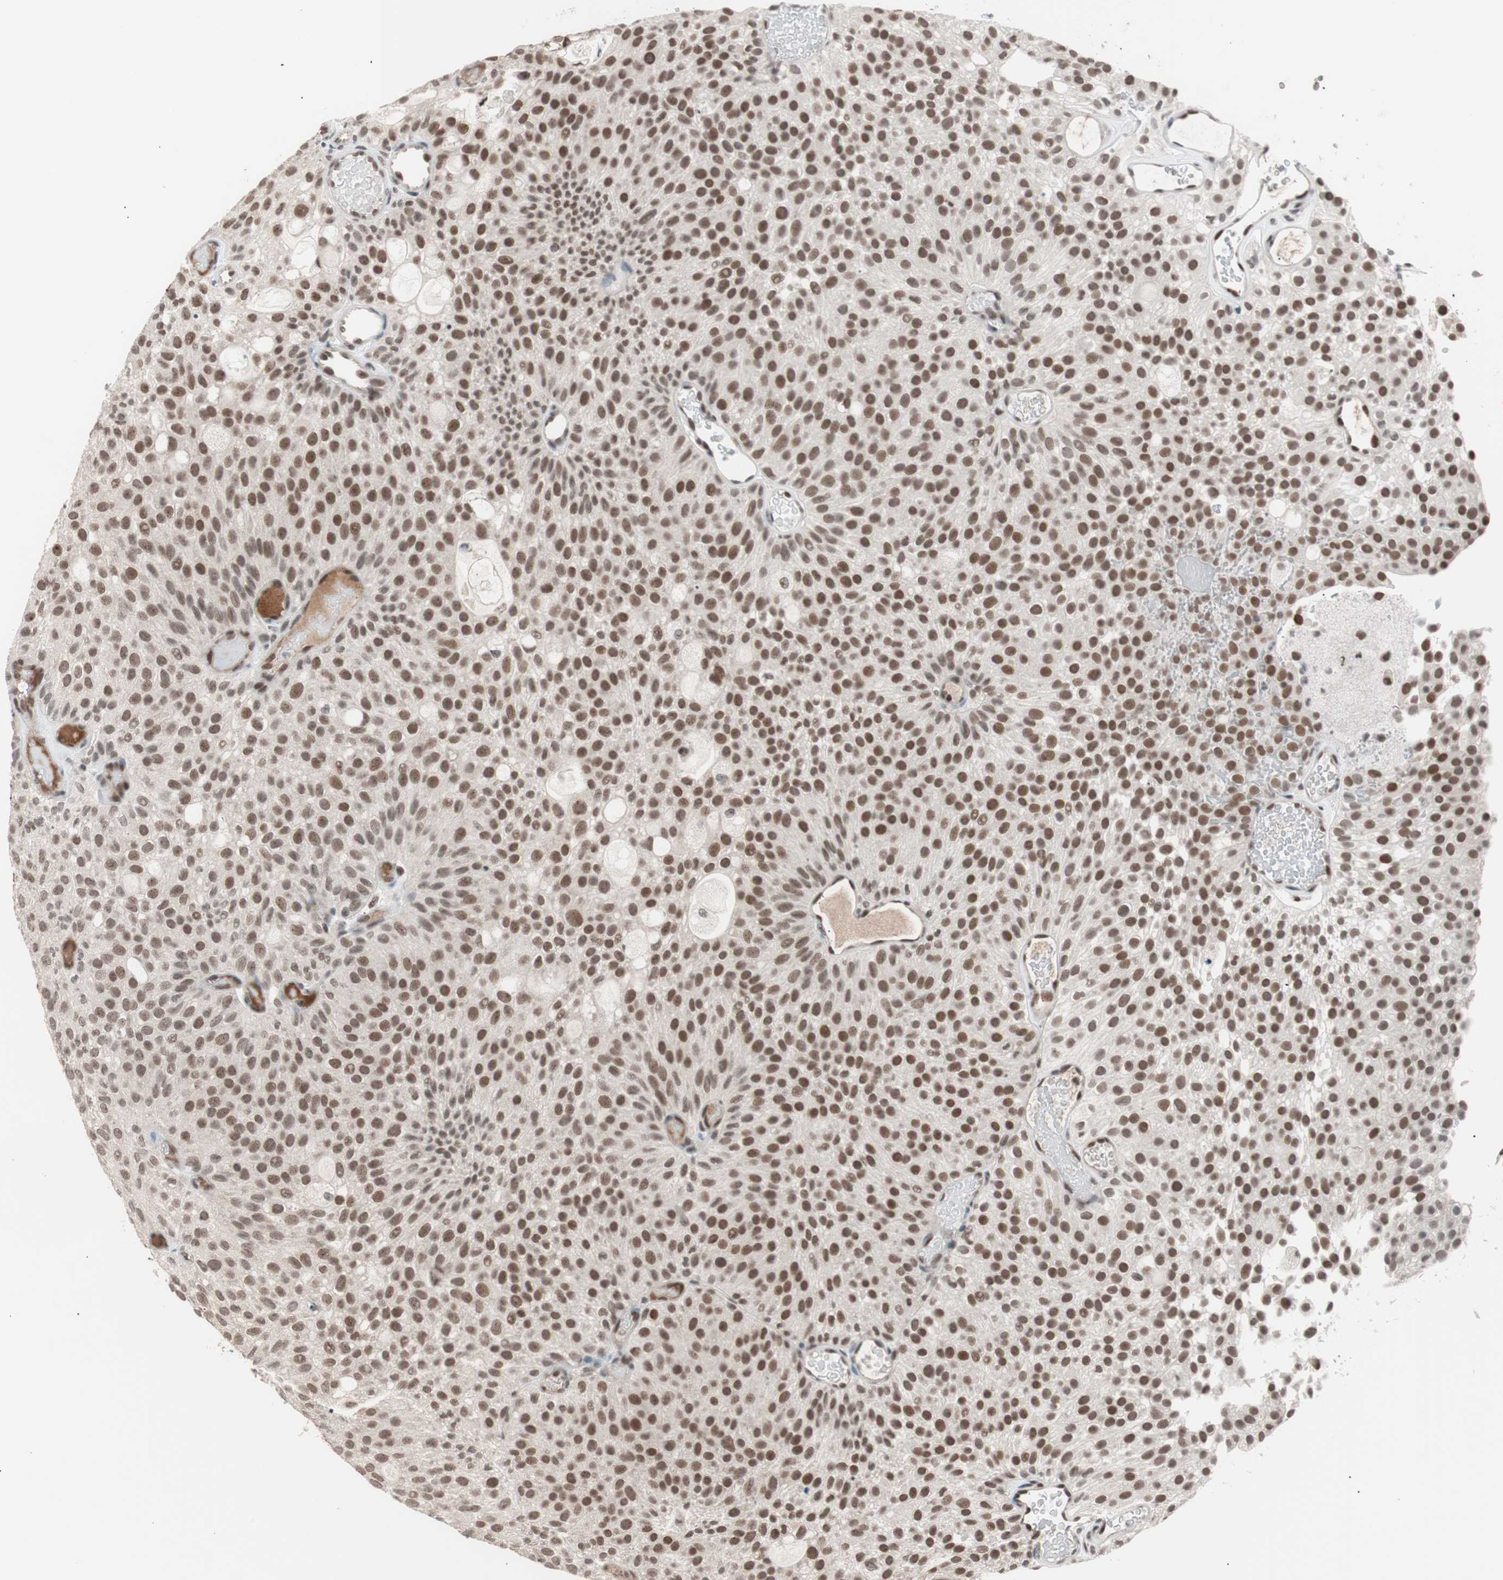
{"staining": {"intensity": "moderate", "quantity": ">75%", "location": "nuclear"}, "tissue": "urothelial cancer", "cell_type": "Tumor cells", "image_type": "cancer", "snomed": [{"axis": "morphology", "description": "Urothelial carcinoma, Low grade"}, {"axis": "topography", "description": "Urinary bladder"}], "caption": "This micrograph displays low-grade urothelial carcinoma stained with IHC to label a protein in brown. The nuclear of tumor cells show moderate positivity for the protein. Nuclei are counter-stained blue.", "gene": "LIG3", "patient": {"sex": "male", "age": 78}}